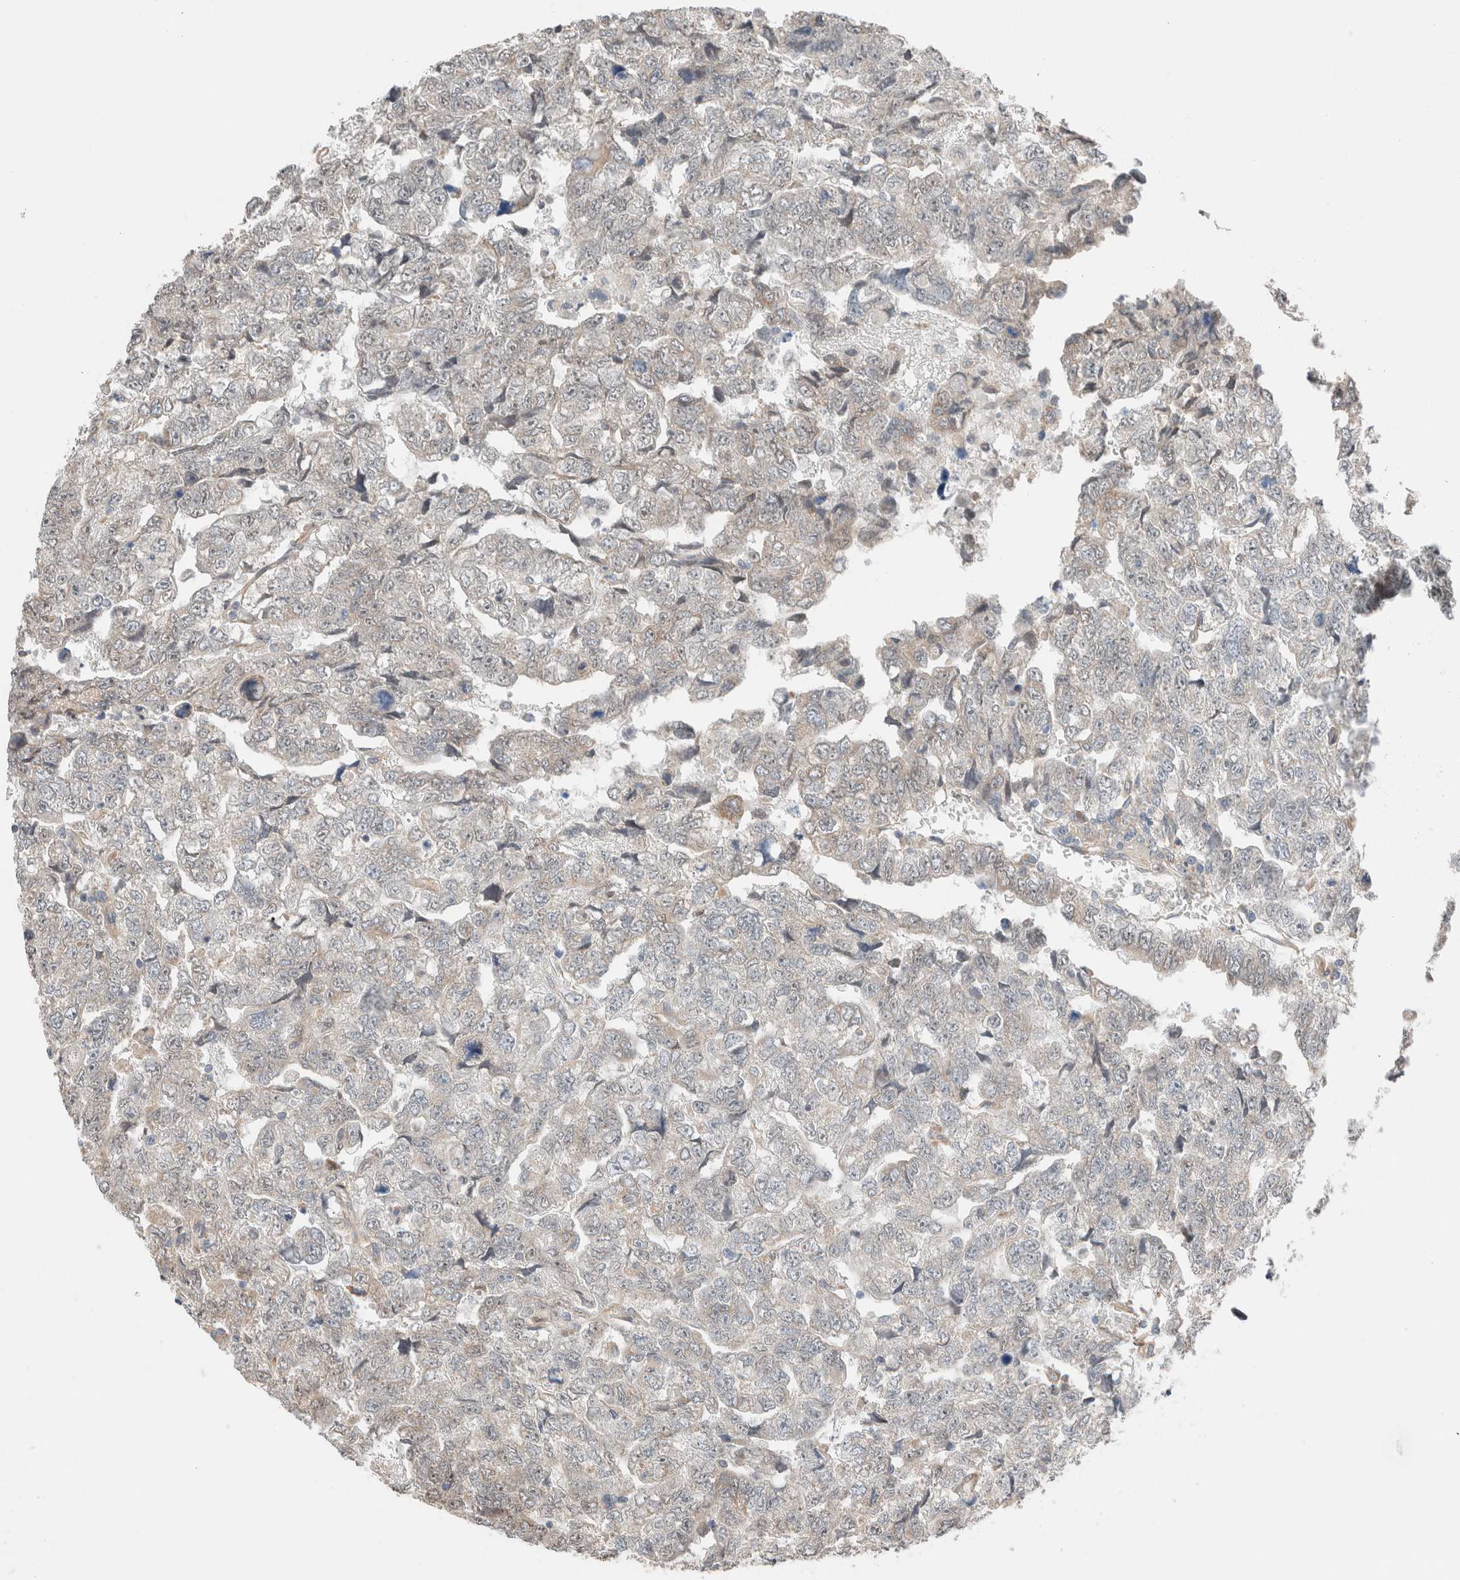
{"staining": {"intensity": "negative", "quantity": "none", "location": "none"}, "tissue": "testis cancer", "cell_type": "Tumor cells", "image_type": "cancer", "snomed": [{"axis": "morphology", "description": "Carcinoma, Embryonal, NOS"}, {"axis": "topography", "description": "Testis"}], "caption": "An immunohistochemistry (IHC) micrograph of testis cancer is shown. There is no staining in tumor cells of testis cancer.", "gene": "PCM1", "patient": {"sex": "male", "age": 36}}